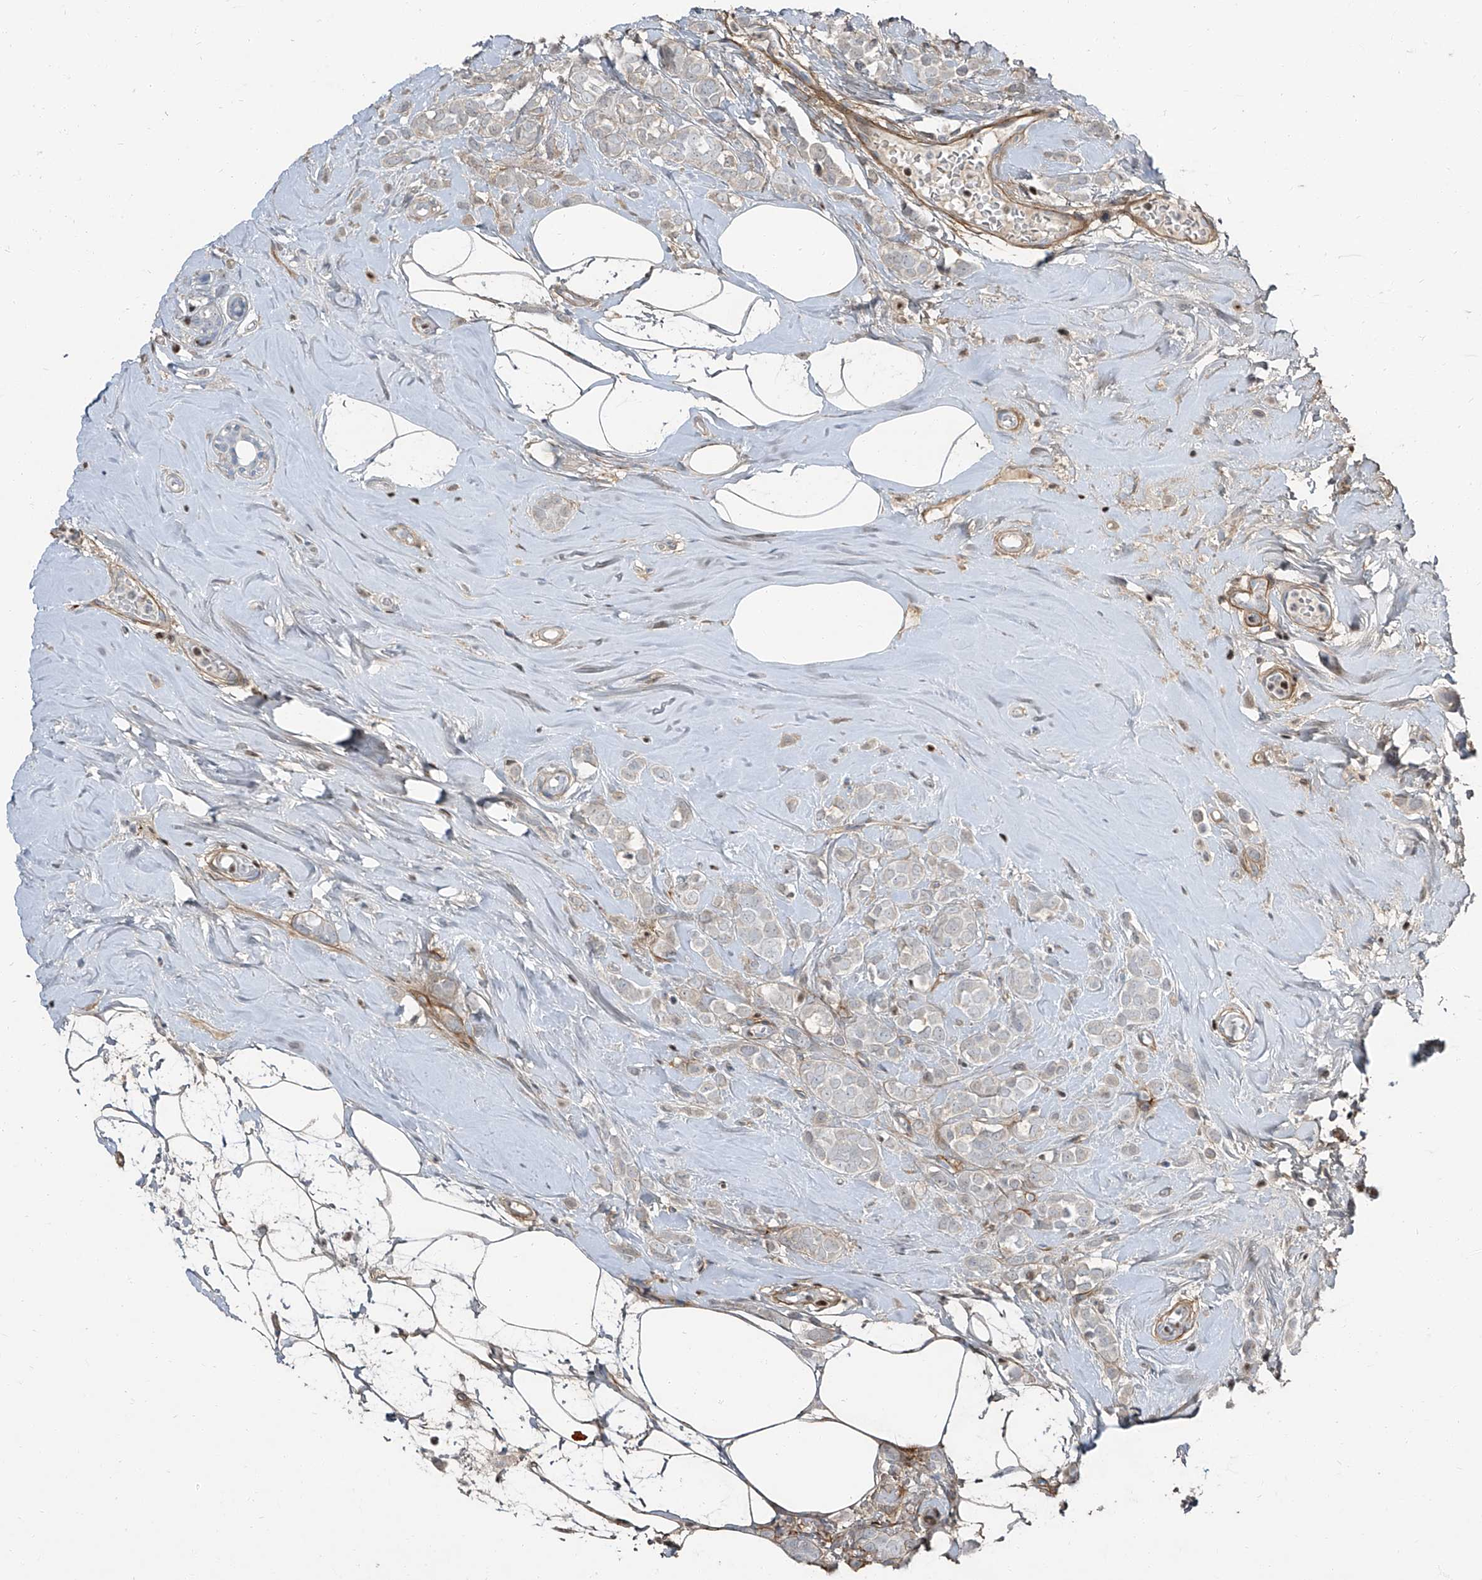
{"staining": {"intensity": "weak", "quantity": "<25%", "location": "cytoplasmic/membranous"}, "tissue": "breast cancer", "cell_type": "Tumor cells", "image_type": "cancer", "snomed": [{"axis": "morphology", "description": "Lobular carcinoma"}, {"axis": "topography", "description": "Breast"}], "caption": "An immunohistochemistry (IHC) image of breast cancer is shown. There is no staining in tumor cells of breast cancer. Nuclei are stained in blue.", "gene": "HOXA3", "patient": {"sex": "female", "age": 47}}